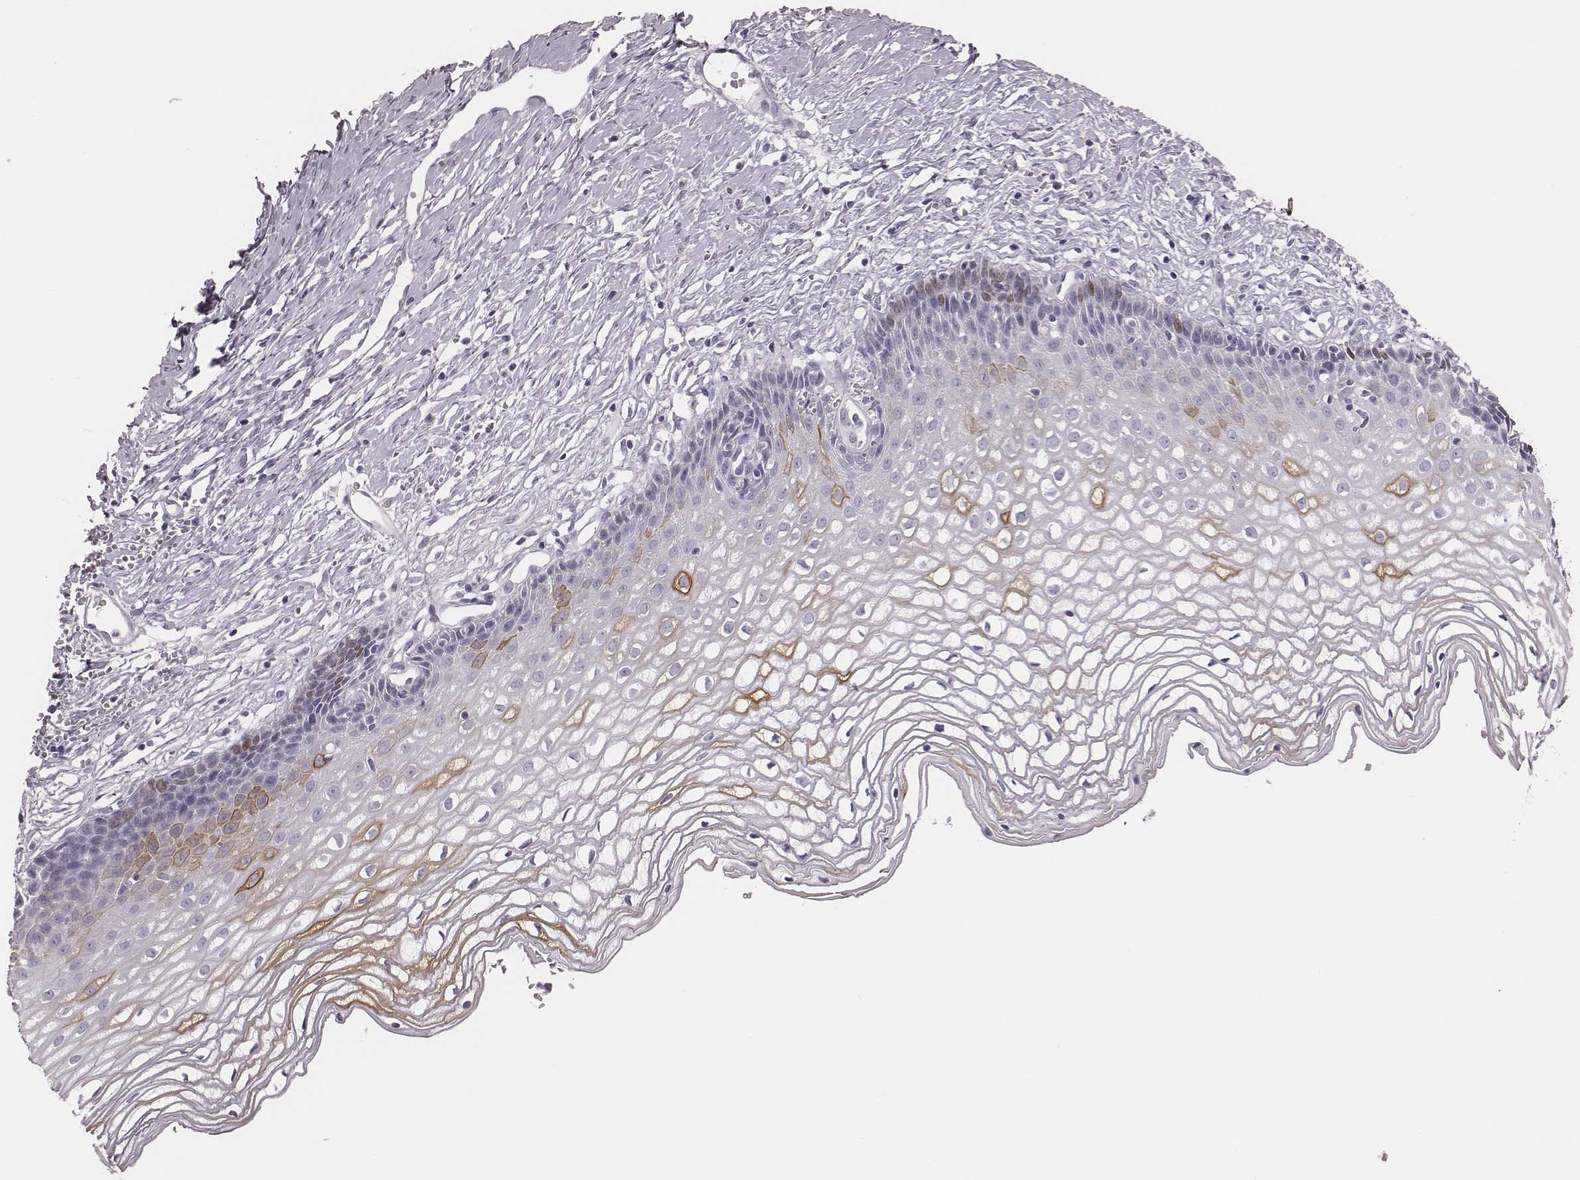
{"staining": {"intensity": "moderate", "quantity": "25%-75%", "location": "cytoplasmic/membranous"}, "tissue": "cervix", "cell_type": "Squamous epithelial cells", "image_type": "normal", "snomed": [{"axis": "morphology", "description": "Normal tissue, NOS"}, {"axis": "topography", "description": "Cervix"}], "caption": "Squamous epithelial cells demonstrate medium levels of moderate cytoplasmic/membranous staining in approximately 25%-75% of cells in normal human cervix.", "gene": "ADGRF4", "patient": {"sex": "female", "age": 40}}